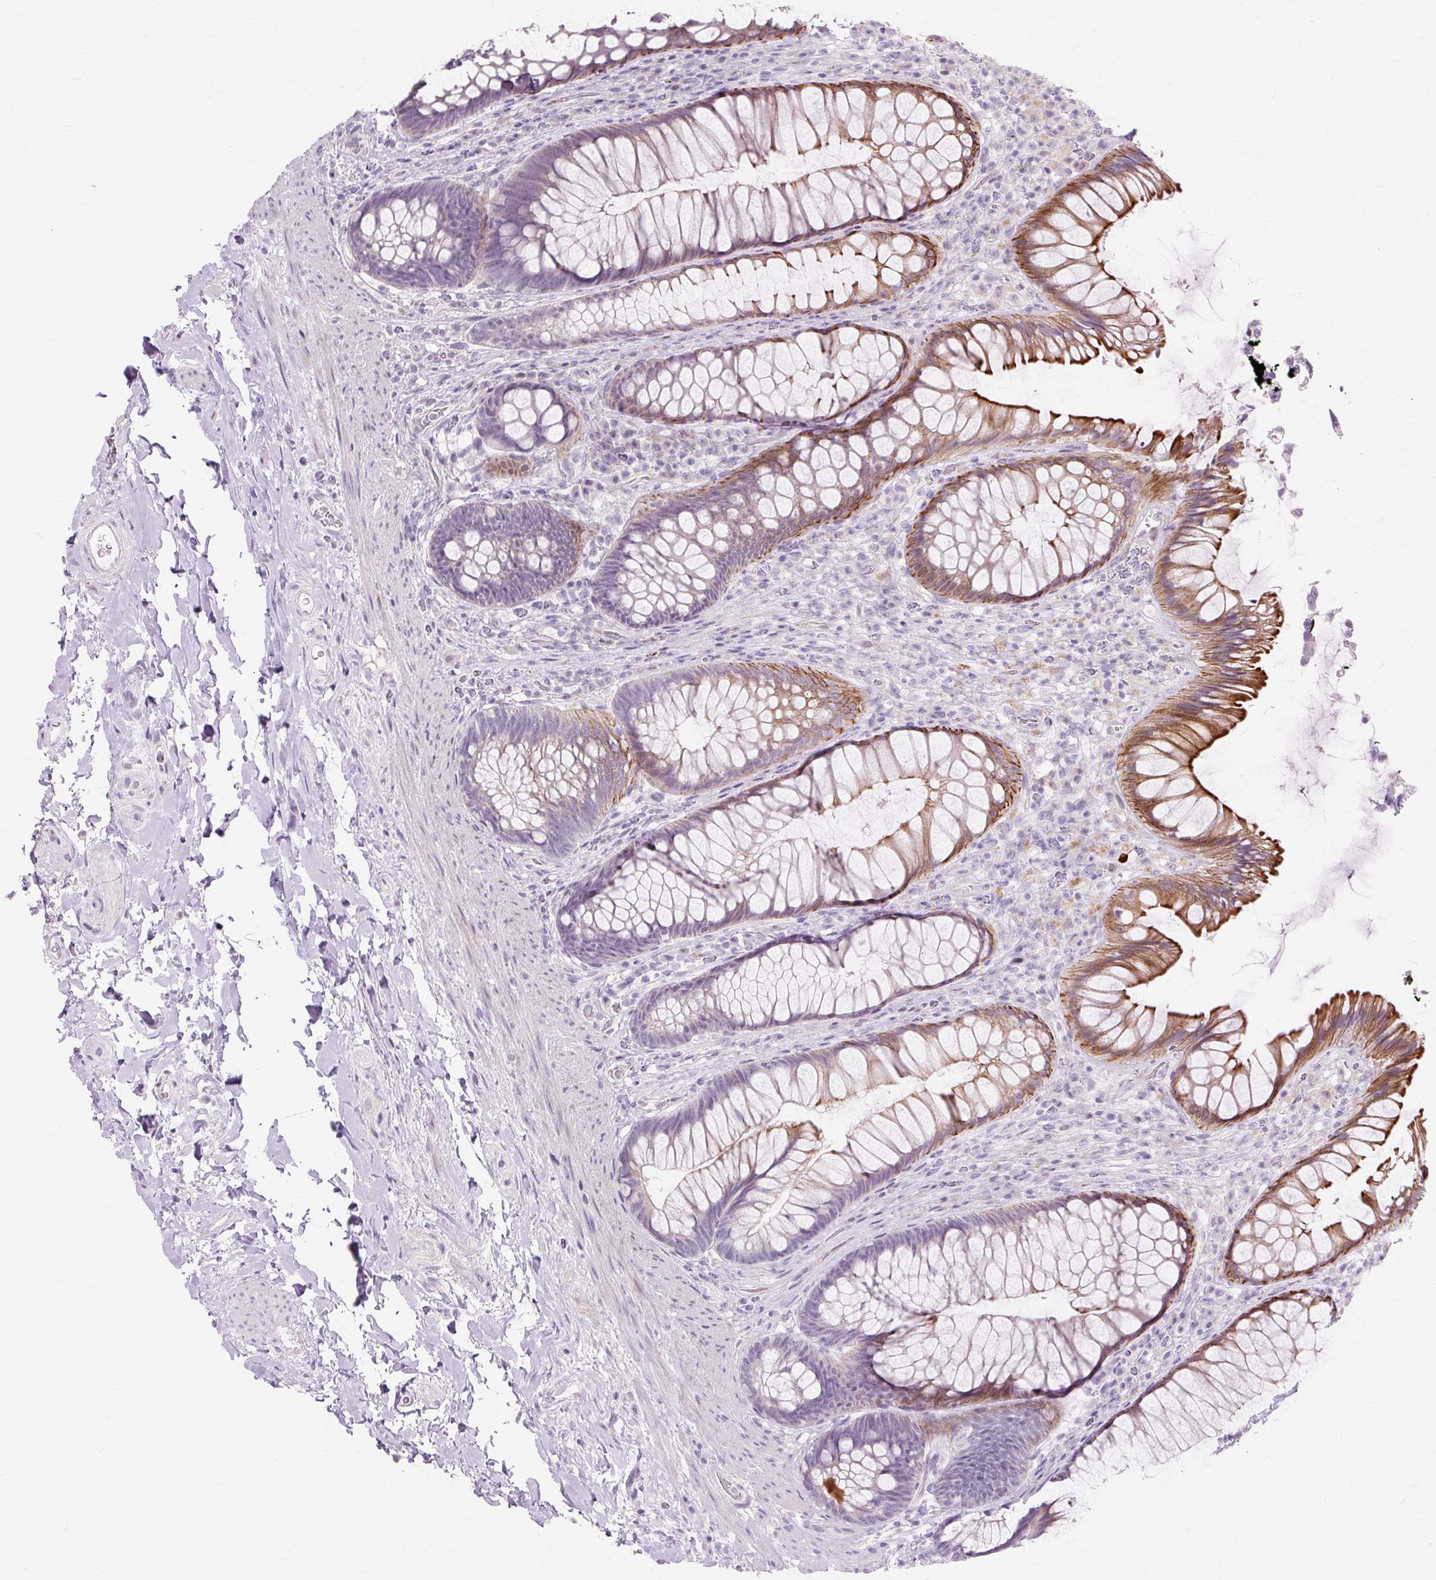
{"staining": {"intensity": "moderate", "quantity": "25%-75%", "location": "cytoplasmic/membranous"}, "tissue": "rectum", "cell_type": "Glandular cells", "image_type": "normal", "snomed": [{"axis": "morphology", "description": "Normal tissue, NOS"}, {"axis": "topography", "description": "Rectum"}], "caption": "Protein staining by immunohistochemistry (IHC) displays moderate cytoplasmic/membranous staining in approximately 25%-75% of glandular cells in unremarkable rectum.", "gene": "IRX2", "patient": {"sex": "male", "age": 53}}